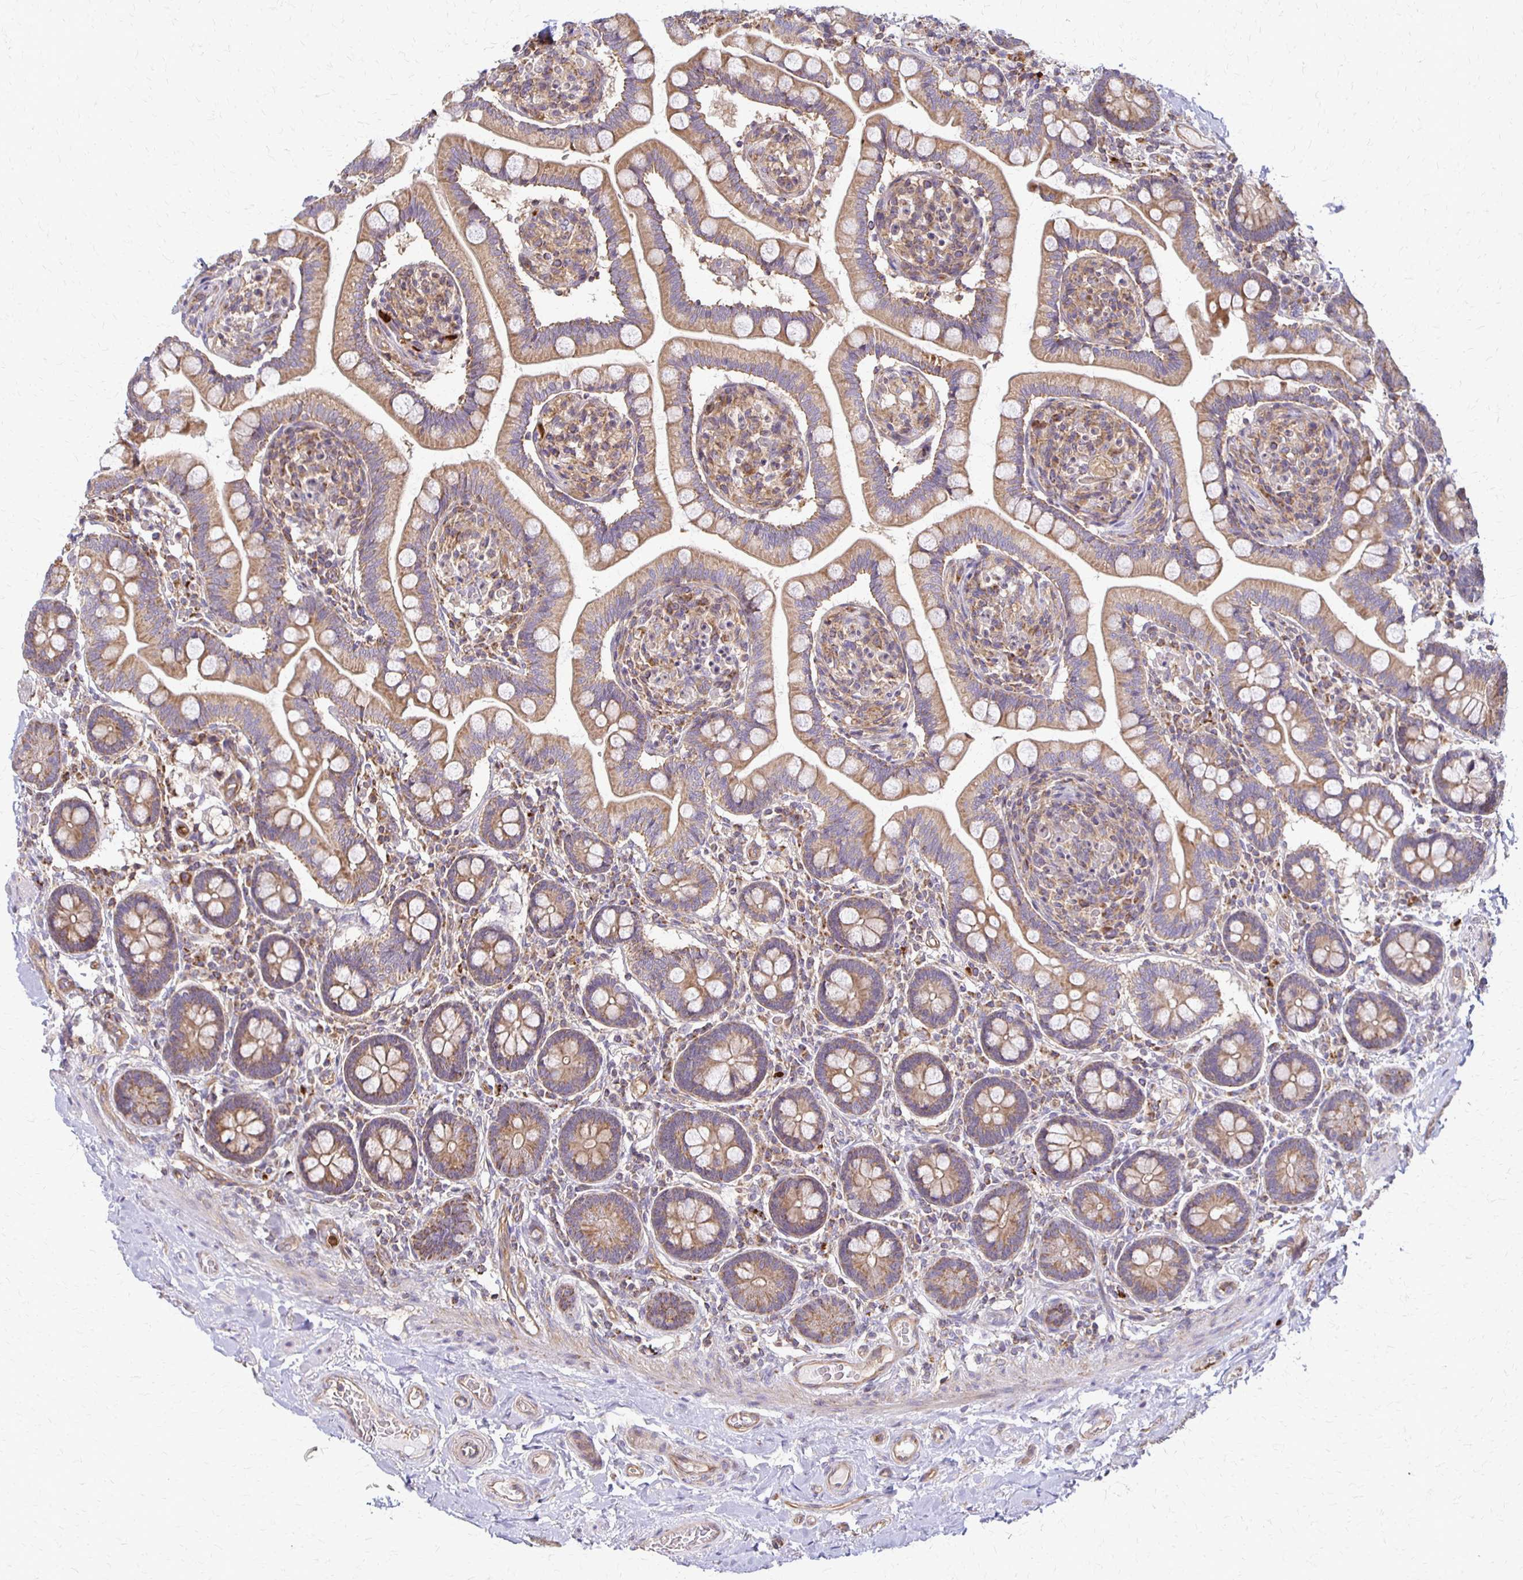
{"staining": {"intensity": "moderate", "quantity": ">75%", "location": "cytoplasmic/membranous"}, "tissue": "small intestine", "cell_type": "Glandular cells", "image_type": "normal", "snomed": [{"axis": "morphology", "description": "Normal tissue, NOS"}, {"axis": "topography", "description": "Small intestine"}], "caption": "Glandular cells exhibit medium levels of moderate cytoplasmic/membranous expression in about >75% of cells in unremarkable human small intestine.", "gene": "EIF4EBP2", "patient": {"sex": "female", "age": 64}}